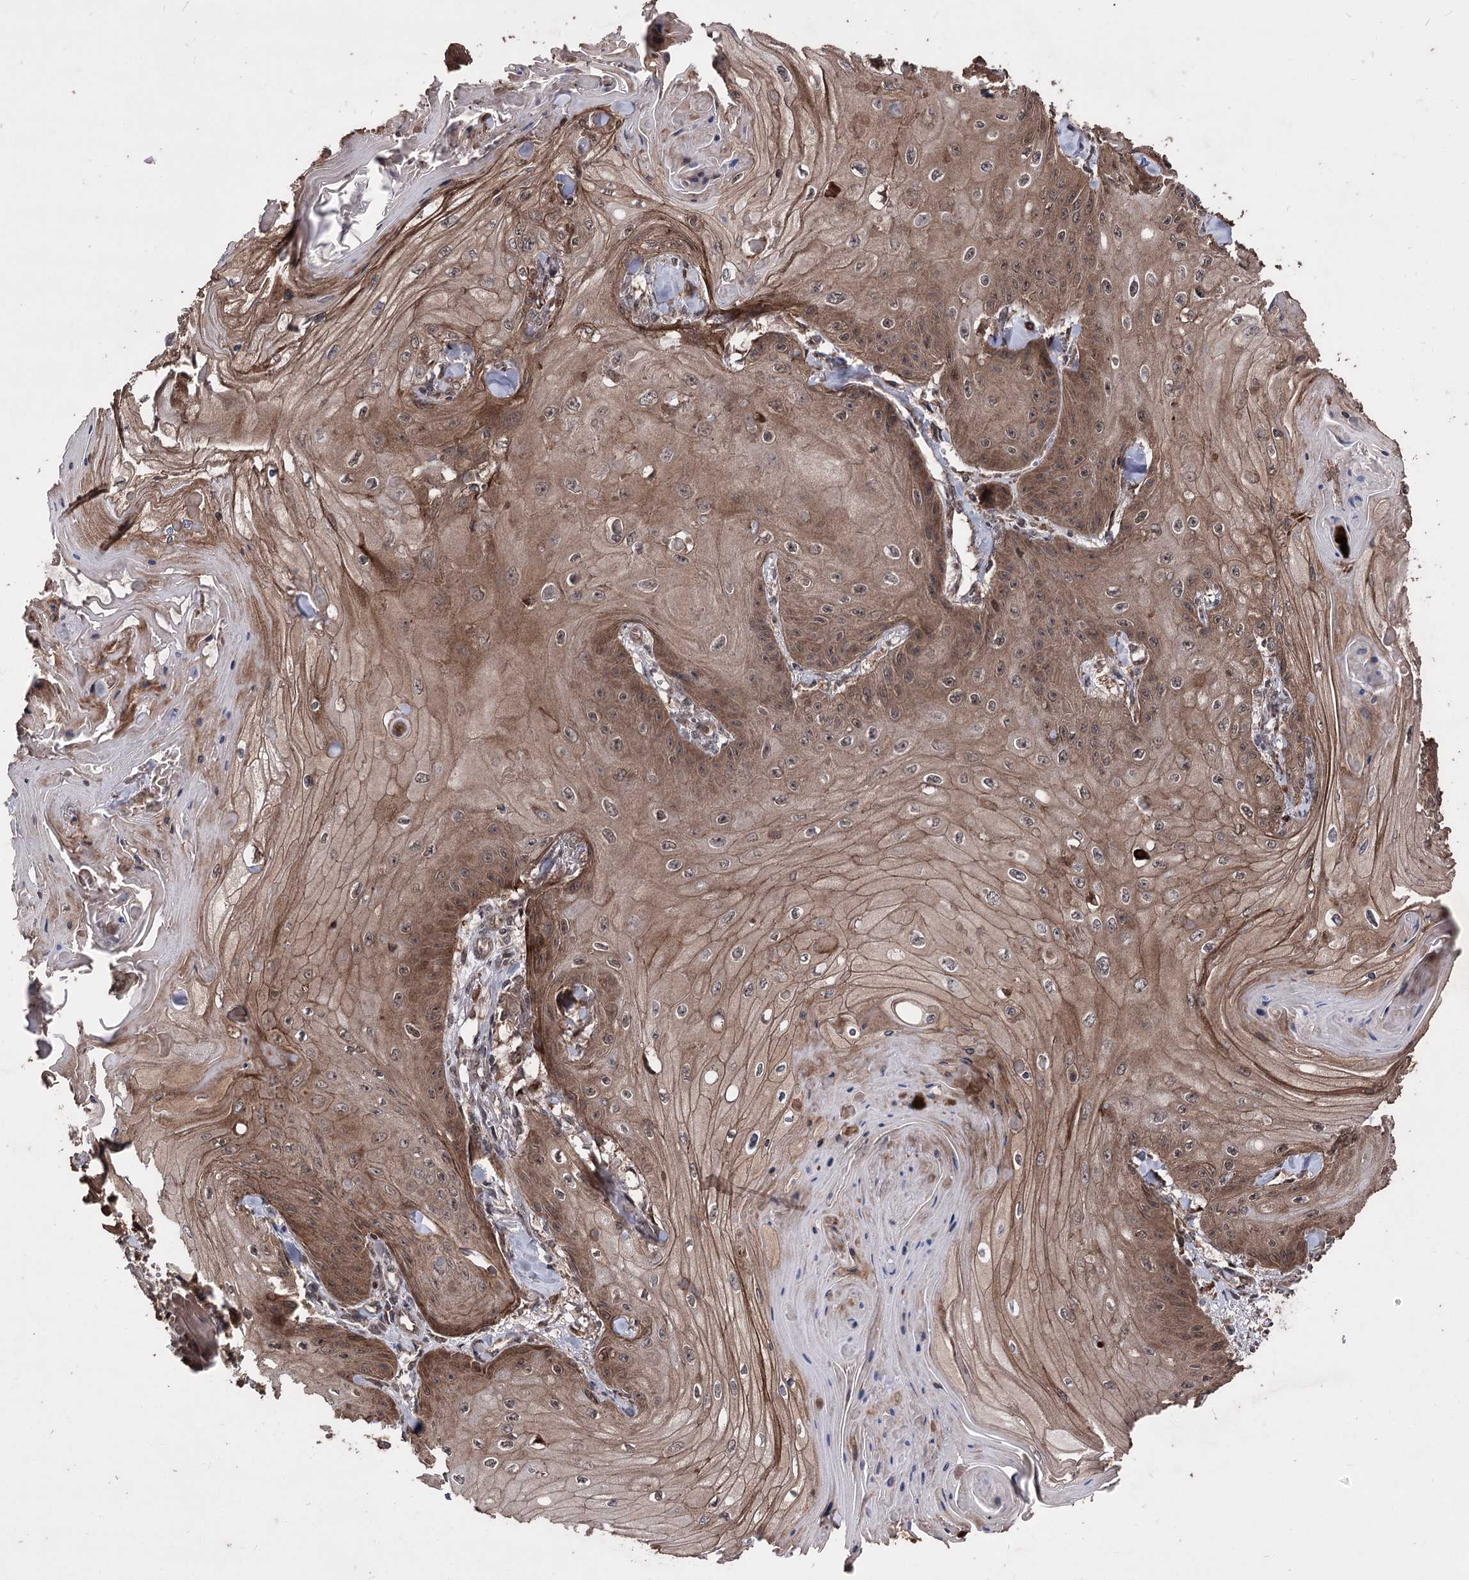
{"staining": {"intensity": "moderate", "quantity": ">75%", "location": "cytoplasmic/membranous"}, "tissue": "skin cancer", "cell_type": "Tumor cells", "image_type": "cancer", "snomed": [{"axis": "morphology", "description": "Squamous cell carcinoma, NOS"}, {"axis": "topography", "description": "Skin"}], "caption": "Skin cancer (squamous cell carcinoma) stained for a protein reveals moderate cytoplasmic/membranous positivity in tumor cells.", "gene": "RASSF3", "patient": {"sex": "male", "age": 74}}